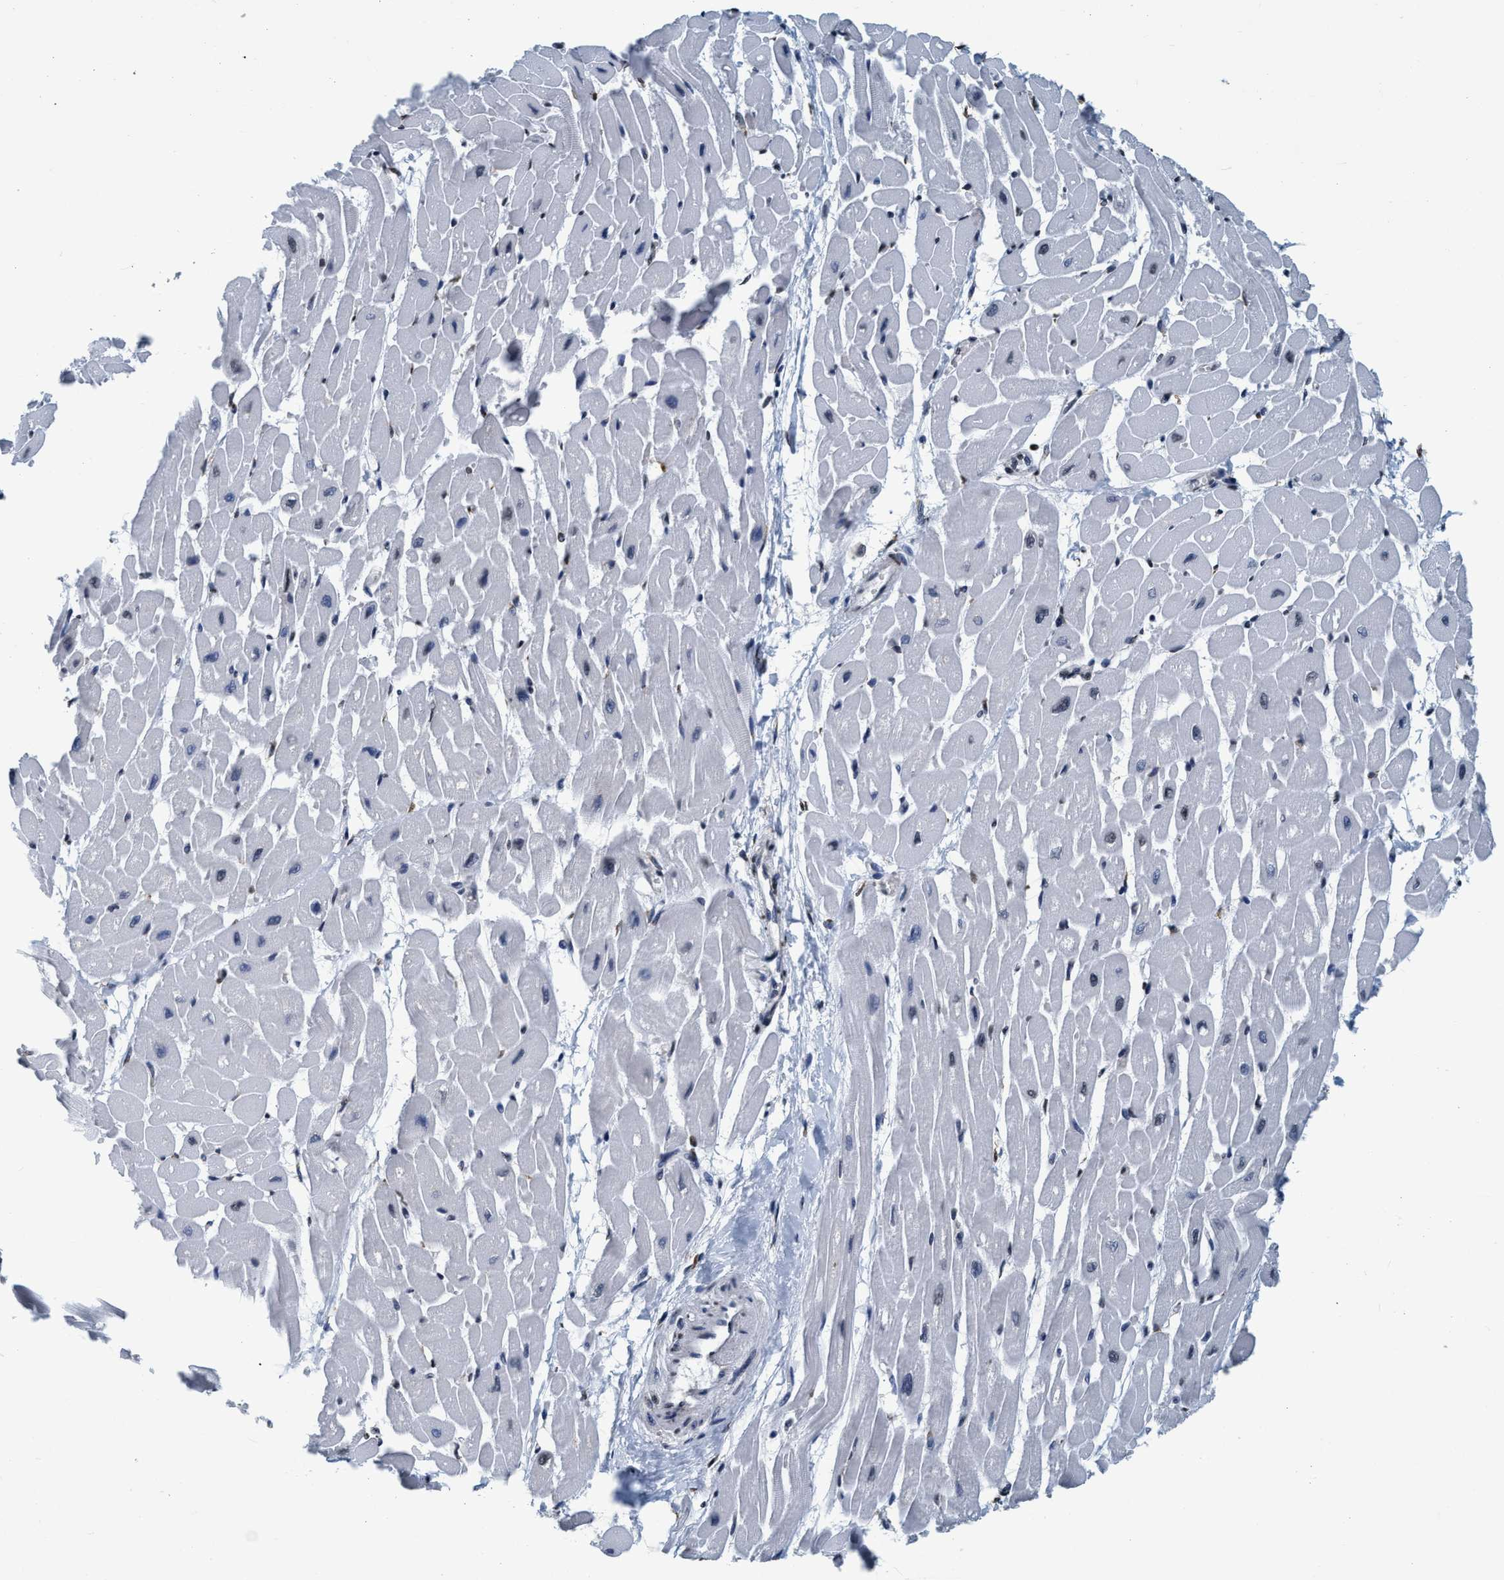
{"staining": {"intensity": "weak", "quantity": "<25%", "location": "nuclear"}, "tissue": "heart muscle", "cell_type": "Cardiomyocytes", "image_type": "normal", "snomed": [{"axis": "morphology", "description": "Normal tissue, NOS"}, {"axis": "topography", "description": "Heart"}], "caption": "DAB immunohistochemical staining of unremarkable human heart muscle exhibits no significant staining in cardiomyocytes.", "gene": "CCNE2", "patient": {"sex": "male", "age": 45}}